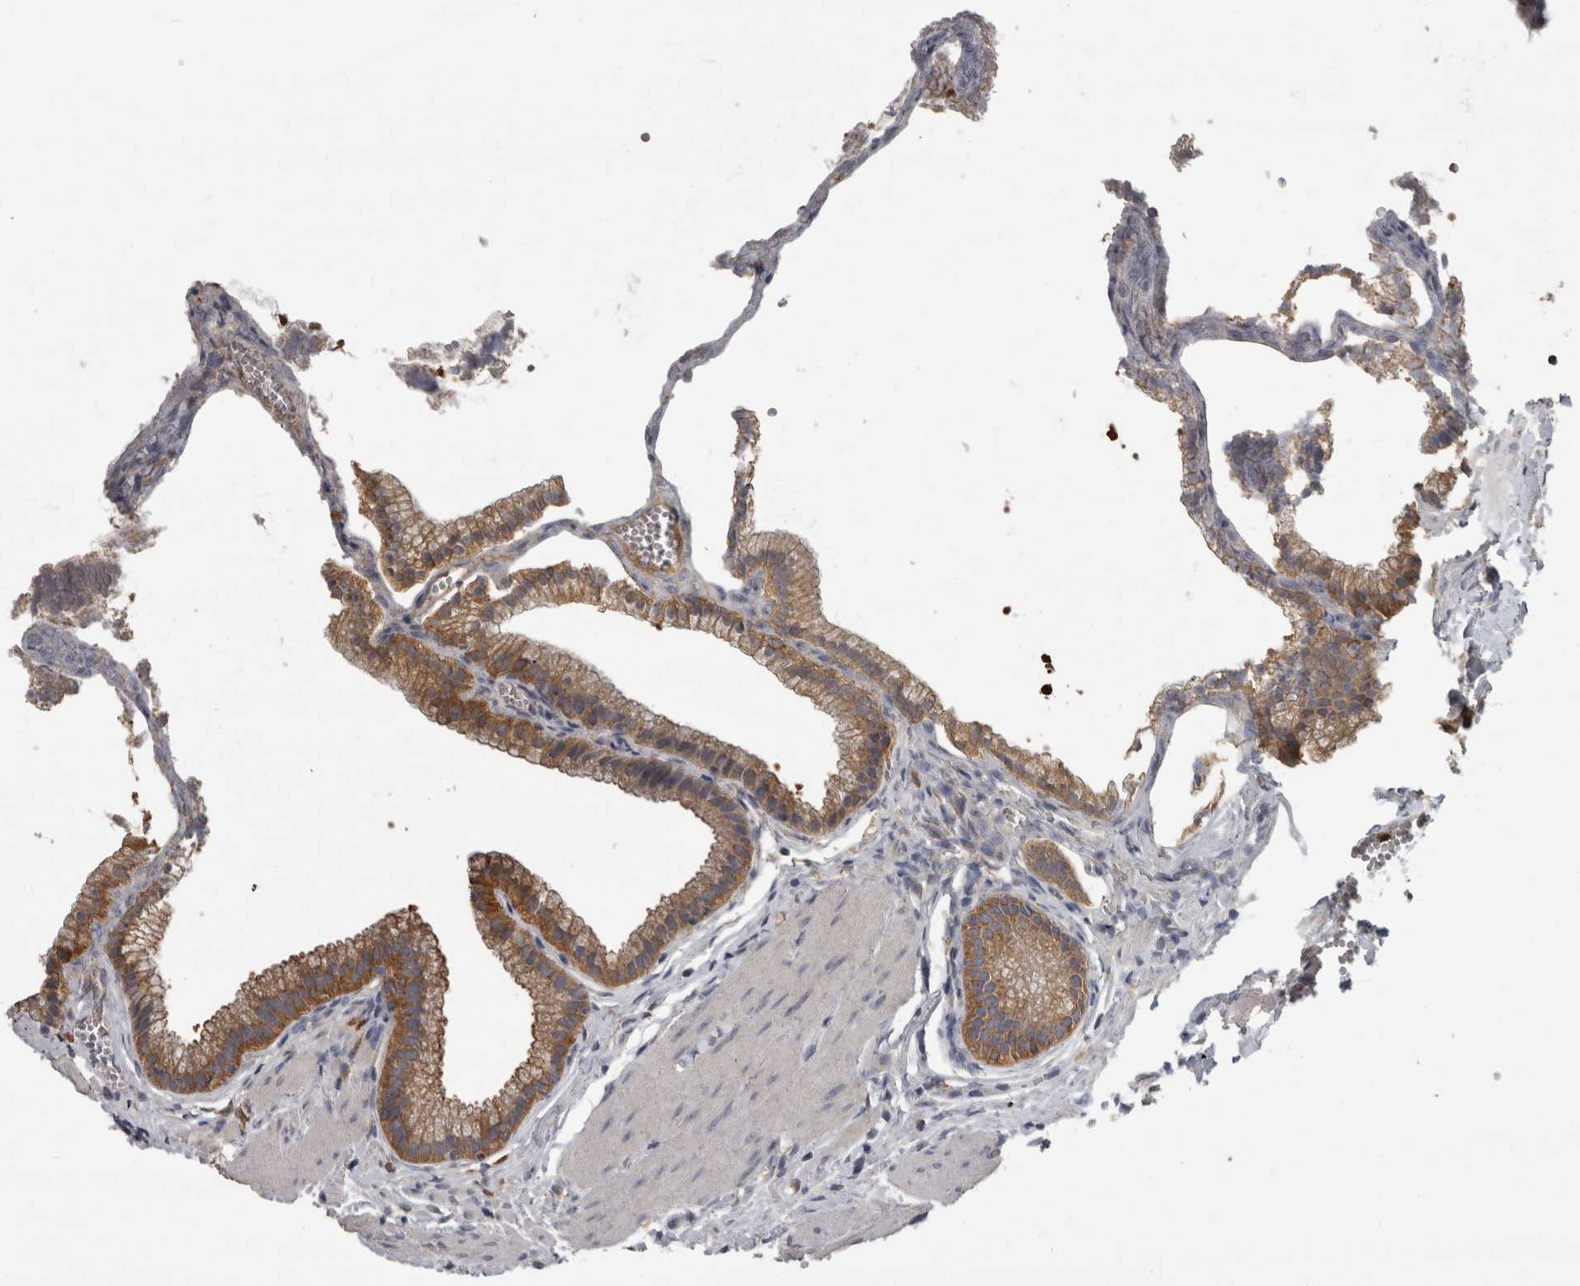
{"staining": {"intensity": "moderate", "quantity": ">75%", "location": "cytoplasmic/membranous"}, "tissue": "gallbladder", "cell_type": "Glandular cells", "image_type": "normal", "snomed": [{"axis": "morphology", "description": "Normal tissue, NOS"}, {"axis": "topography", "description": "Gallbladder"}], "caption": "Immunohistochemistry (DAB) staining of benign human gallbladder reveals moderate cytoplasmic/membranous protein positivity in approximately >75% of glandular cells. (DAB (3,3'-diaminobenzidine) = brown stain, brightfield microscopy at high magnification).", "gene": "PIK3AP1", "patient": {"sex": "male", "age": 38}}